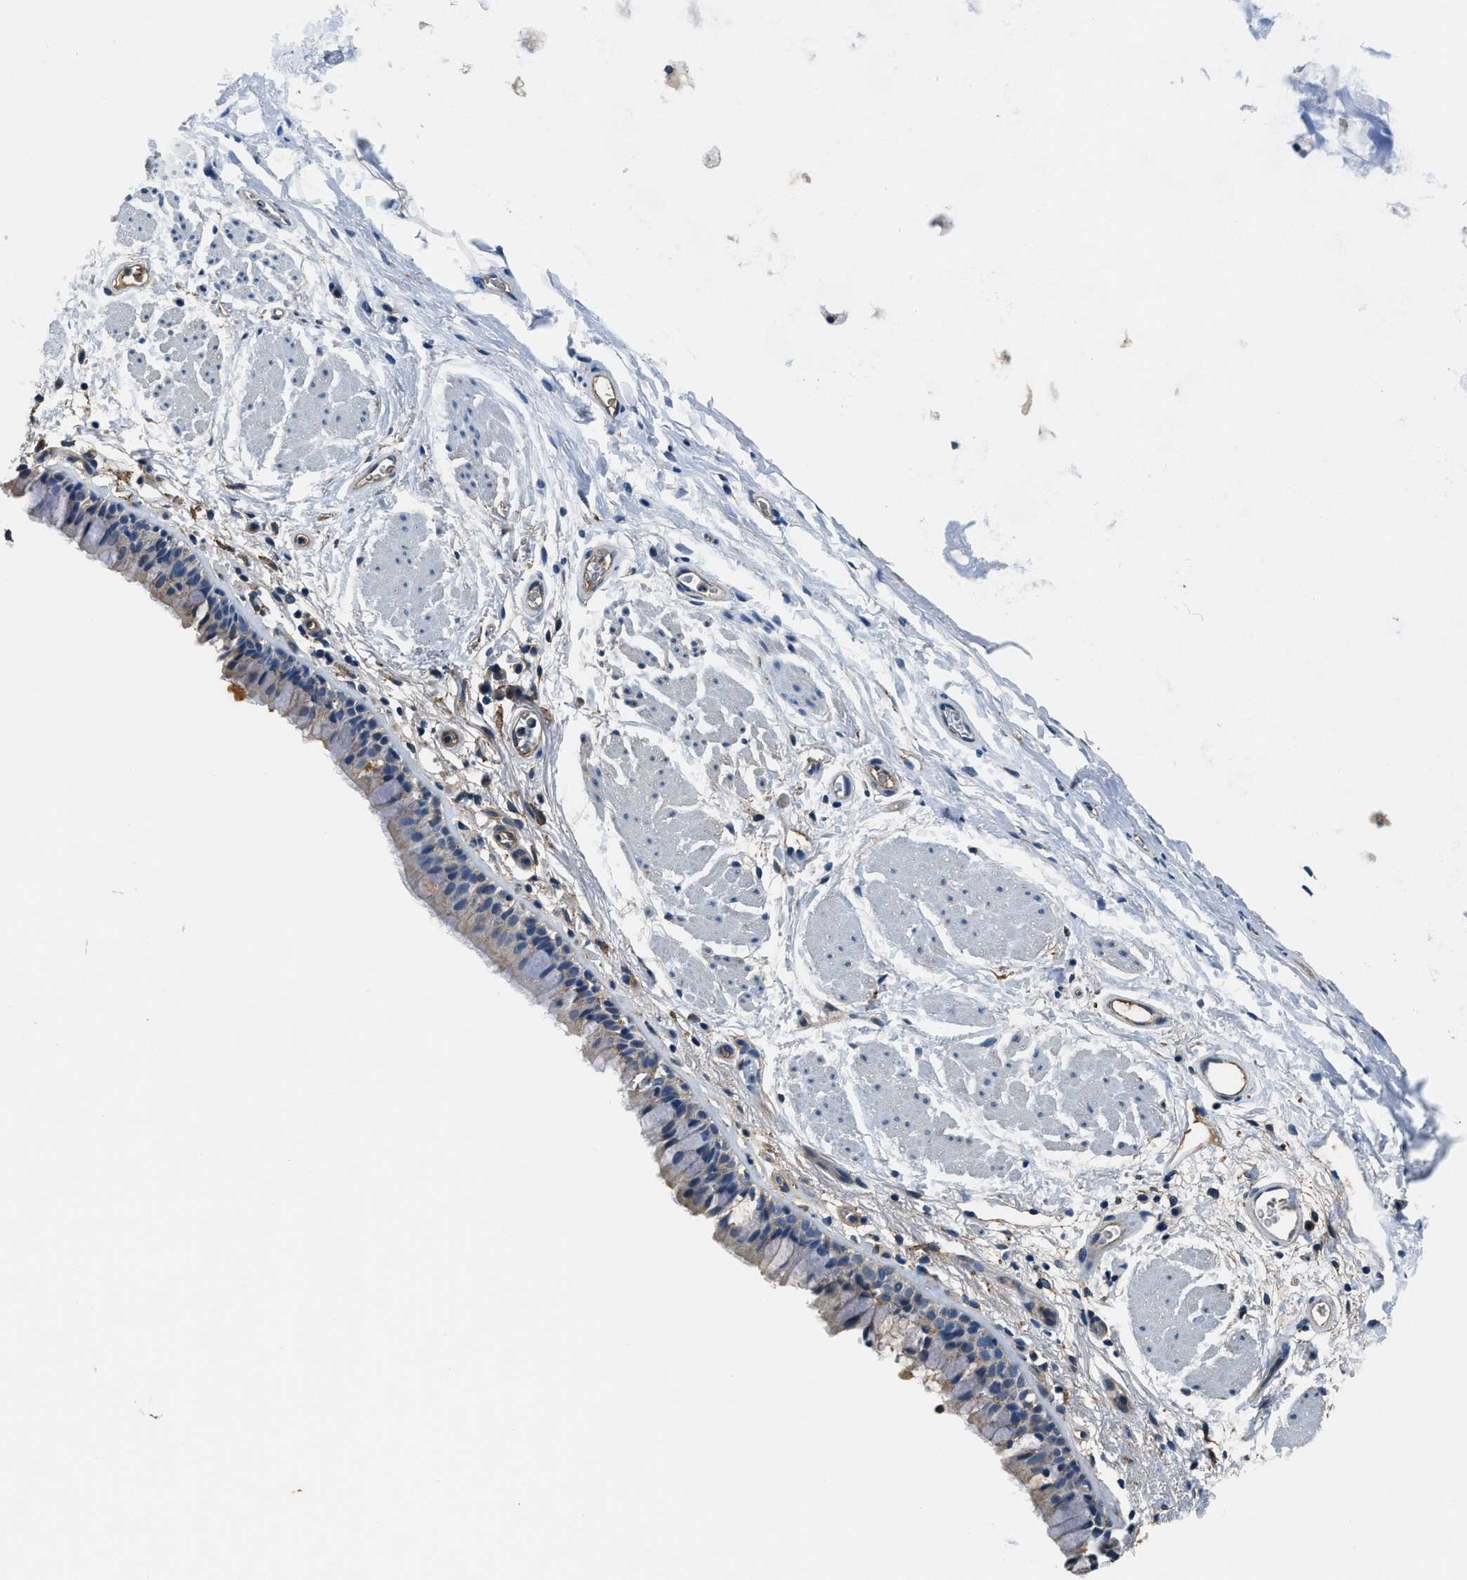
{"staining": {"intensity": "weak", "quantity": ">75%", "location": "cytoplasmic/membranous"}, "tissue": "bronchus", "cell_type": "Respiratory epithelial cells", "image_type": "normal", "snomed": [{"axis": "morphology", "description": "Normal tissue, NOS"}, {"axis": "topography", "description": "Cartilage tissue"}, {"axis": "topography", "description": "Bronchus"}], "caption": "Weak cytoplasmic/membranous staining is identified in about >75% of respiratory epithelial cells in normal bronchus.", "gene": "EEA1", "patient": {"sex": "female", "age": 53}}